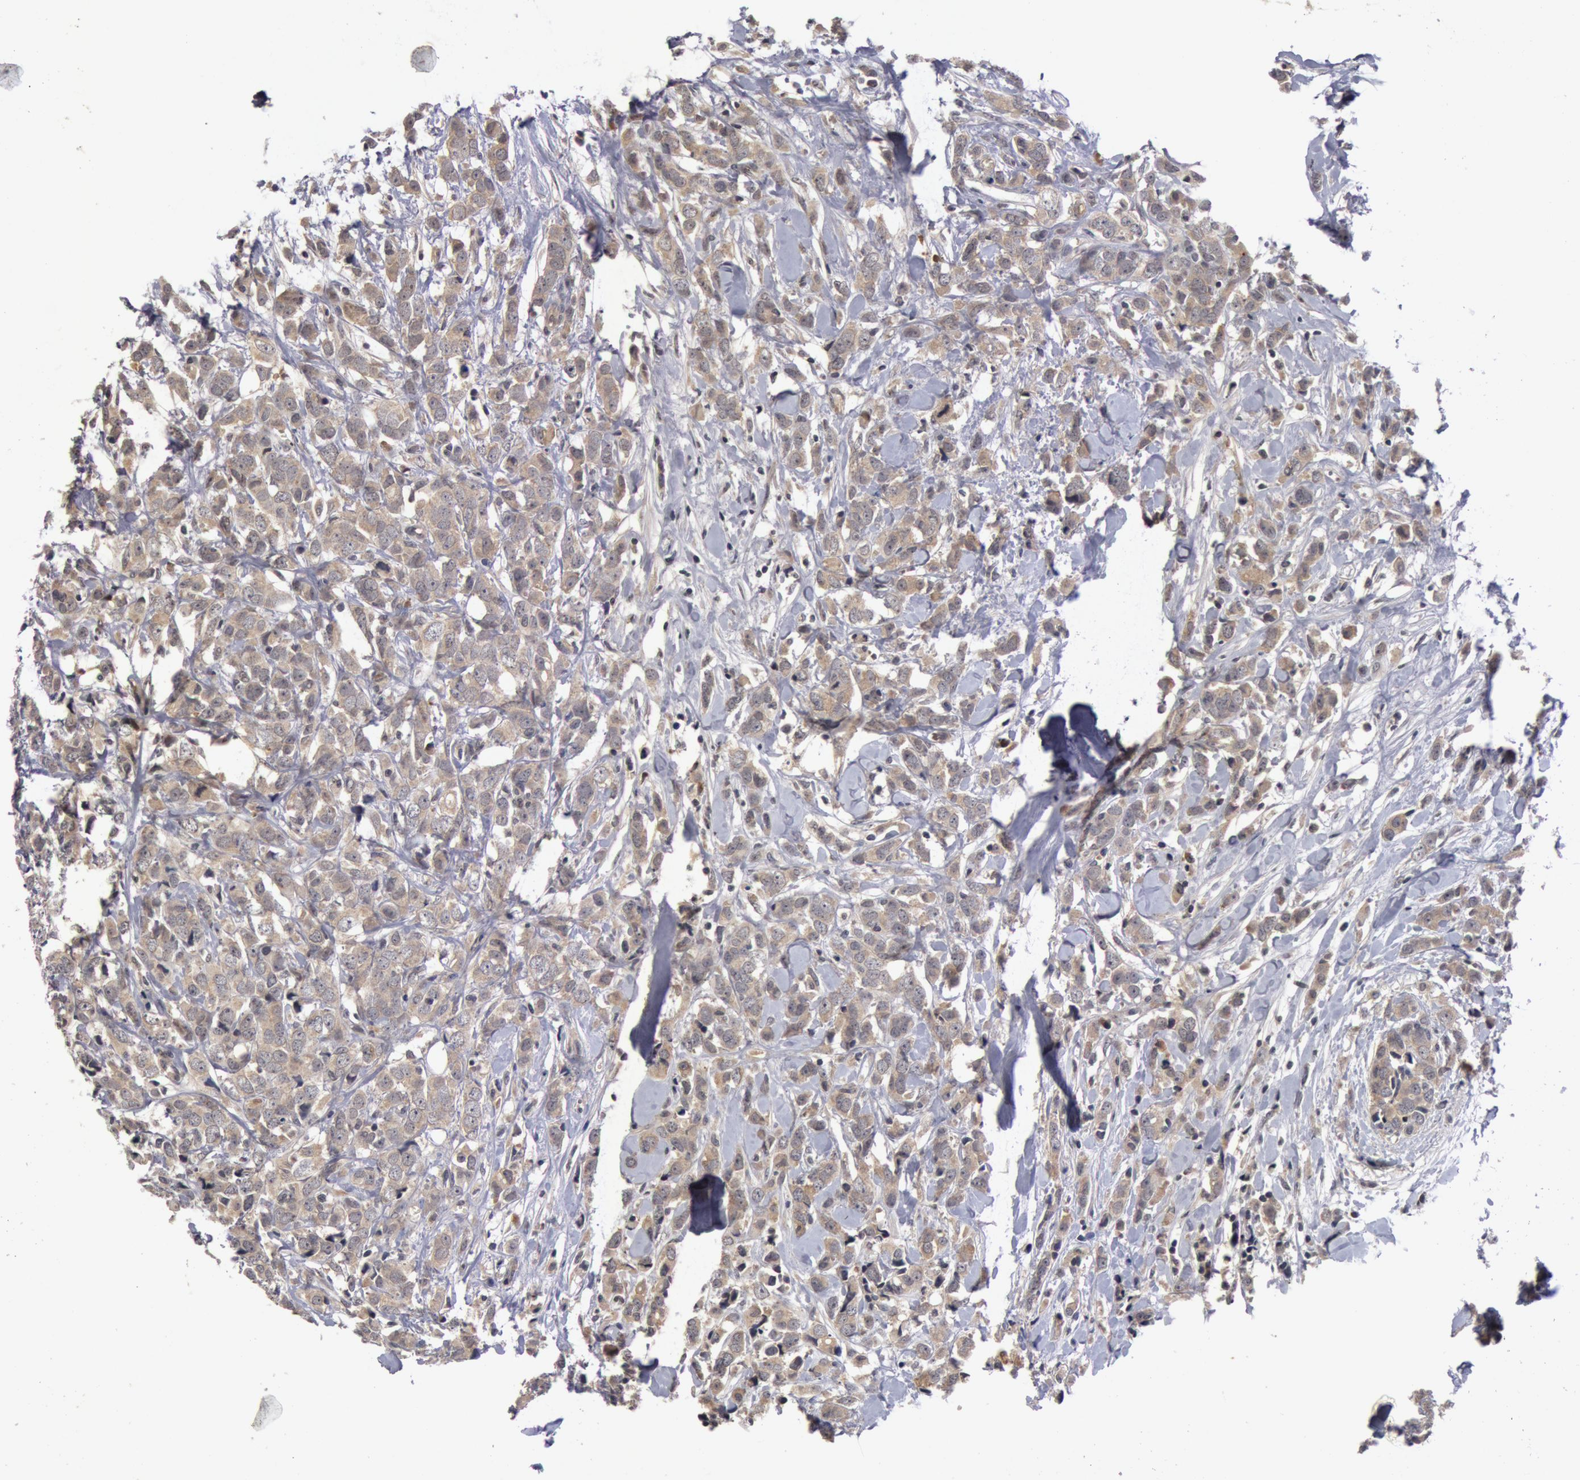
{"staining": {"intensity": "weak", "quantity": ">75%", "location": "cytoplasmic/membranous"}, "tissue": "breast cancer", "cell_type": "Tumor cells", "image_type": "cancer", "snomed": [{"axis": "morphology", "description": "Lobular carcinoma"}, {"axis": "topography", "description": "Breast"}], "caption": "Immunohistochemical staining of human breast cancer exhibits low levels of weak cytoplasmic/membranous staining in approximately >75% of tumor cells. The protein is stained brown, and the nuclei are stained in blue (DAB (3,3'-diaminobenzidine) IHC with brightfield microscopy, high magnification).", "gene": "BCHE", "patient": {"sex": "female", "age": 57}}